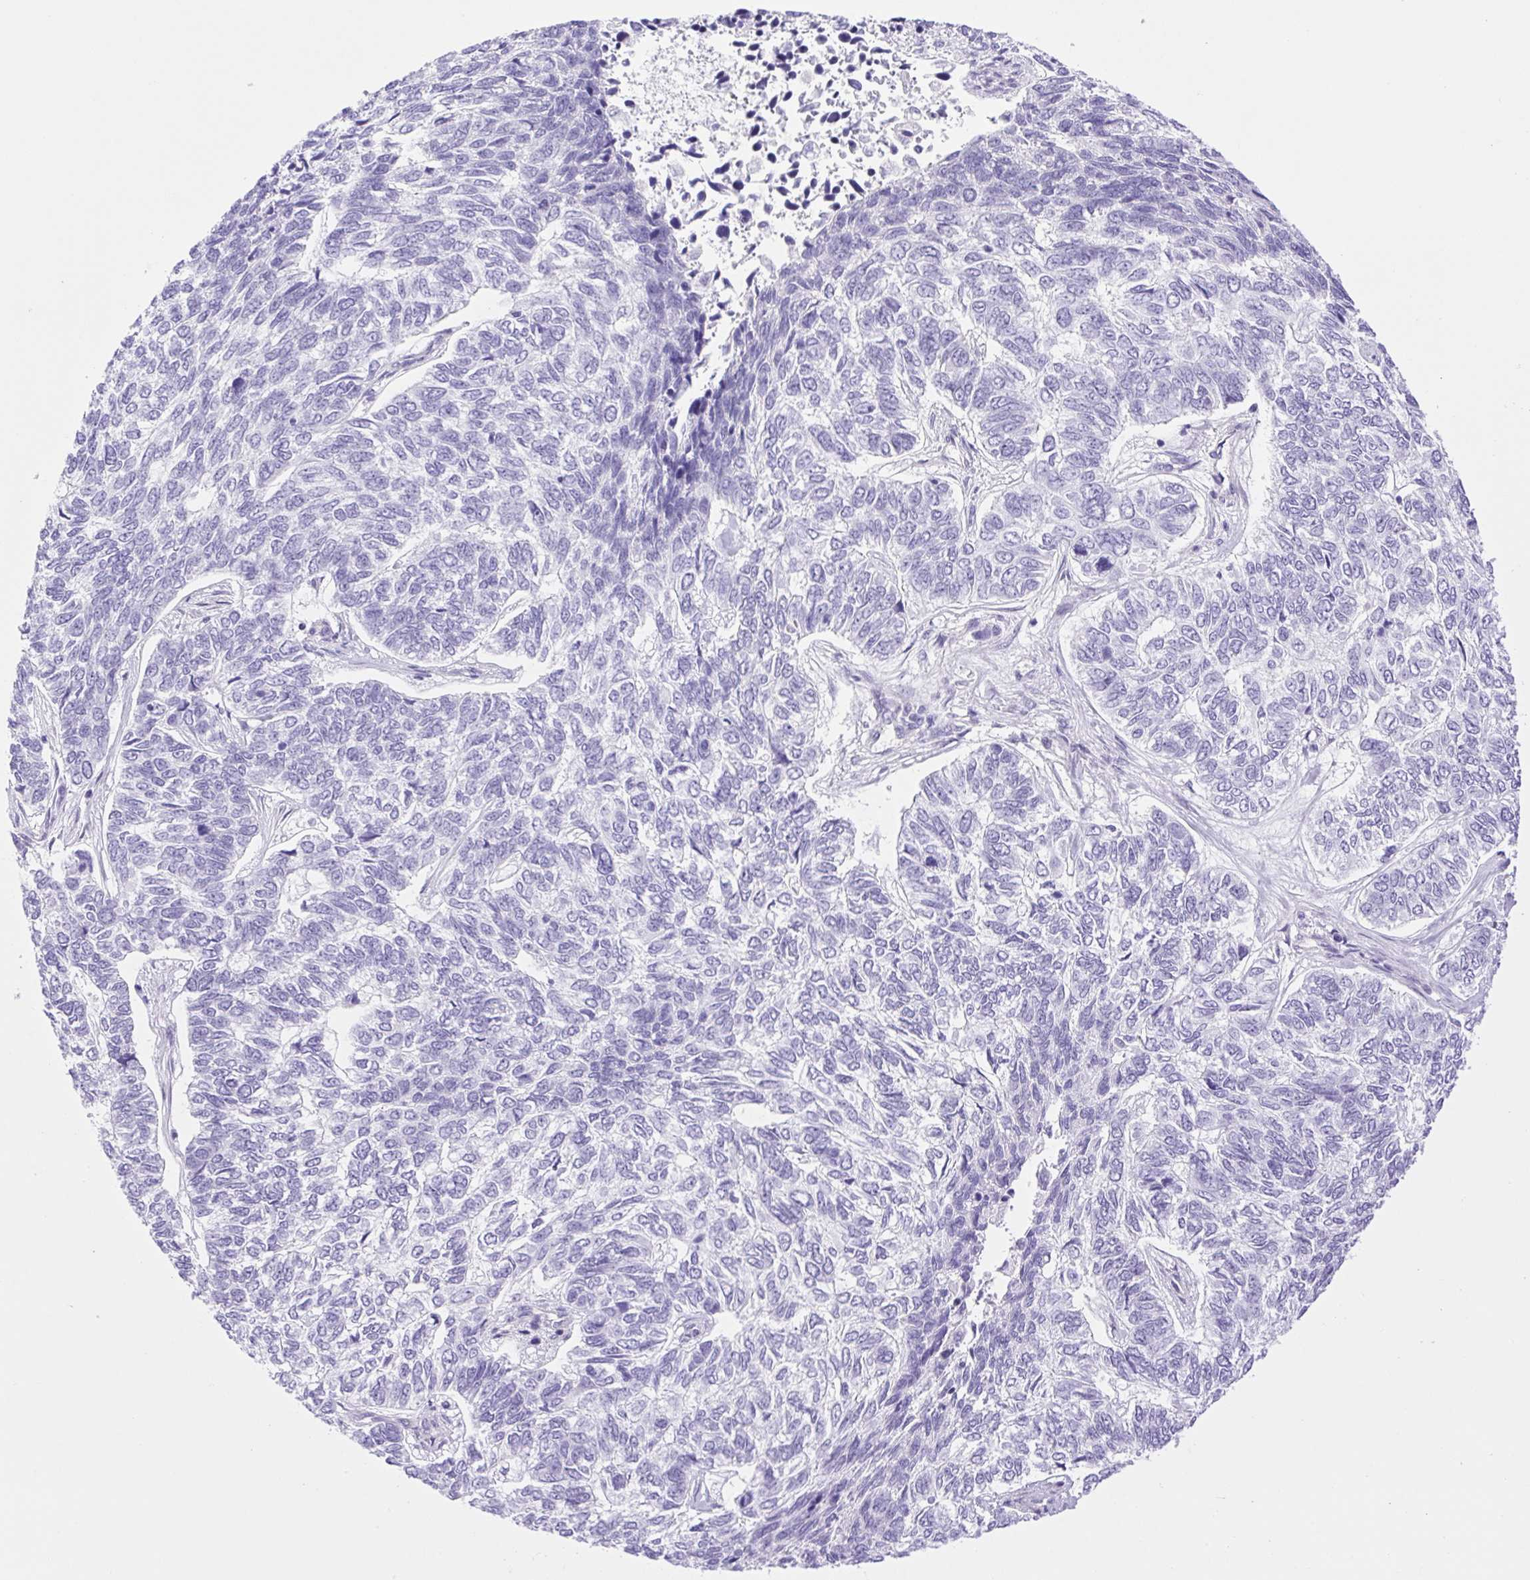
{"staining": {"intensity": "negative", "quantity": "none", "location": "none"}, "tissue": "skin cancer", "cell_type": "Tumor cells", "image_type": "cancer", "snomed": [{"axis": "morphology", "description": "Basal cell carcinoma"}, {"axis": "topography", "description": "Skin"}], "caption": "Immunohistochemistry (IHC) image of skin basal cell carcinoma stained for a protein (brown), which reveals no expression in tumor cells.", "gene": "CDSN", "patient": {"sex": "female", "age": 65}}